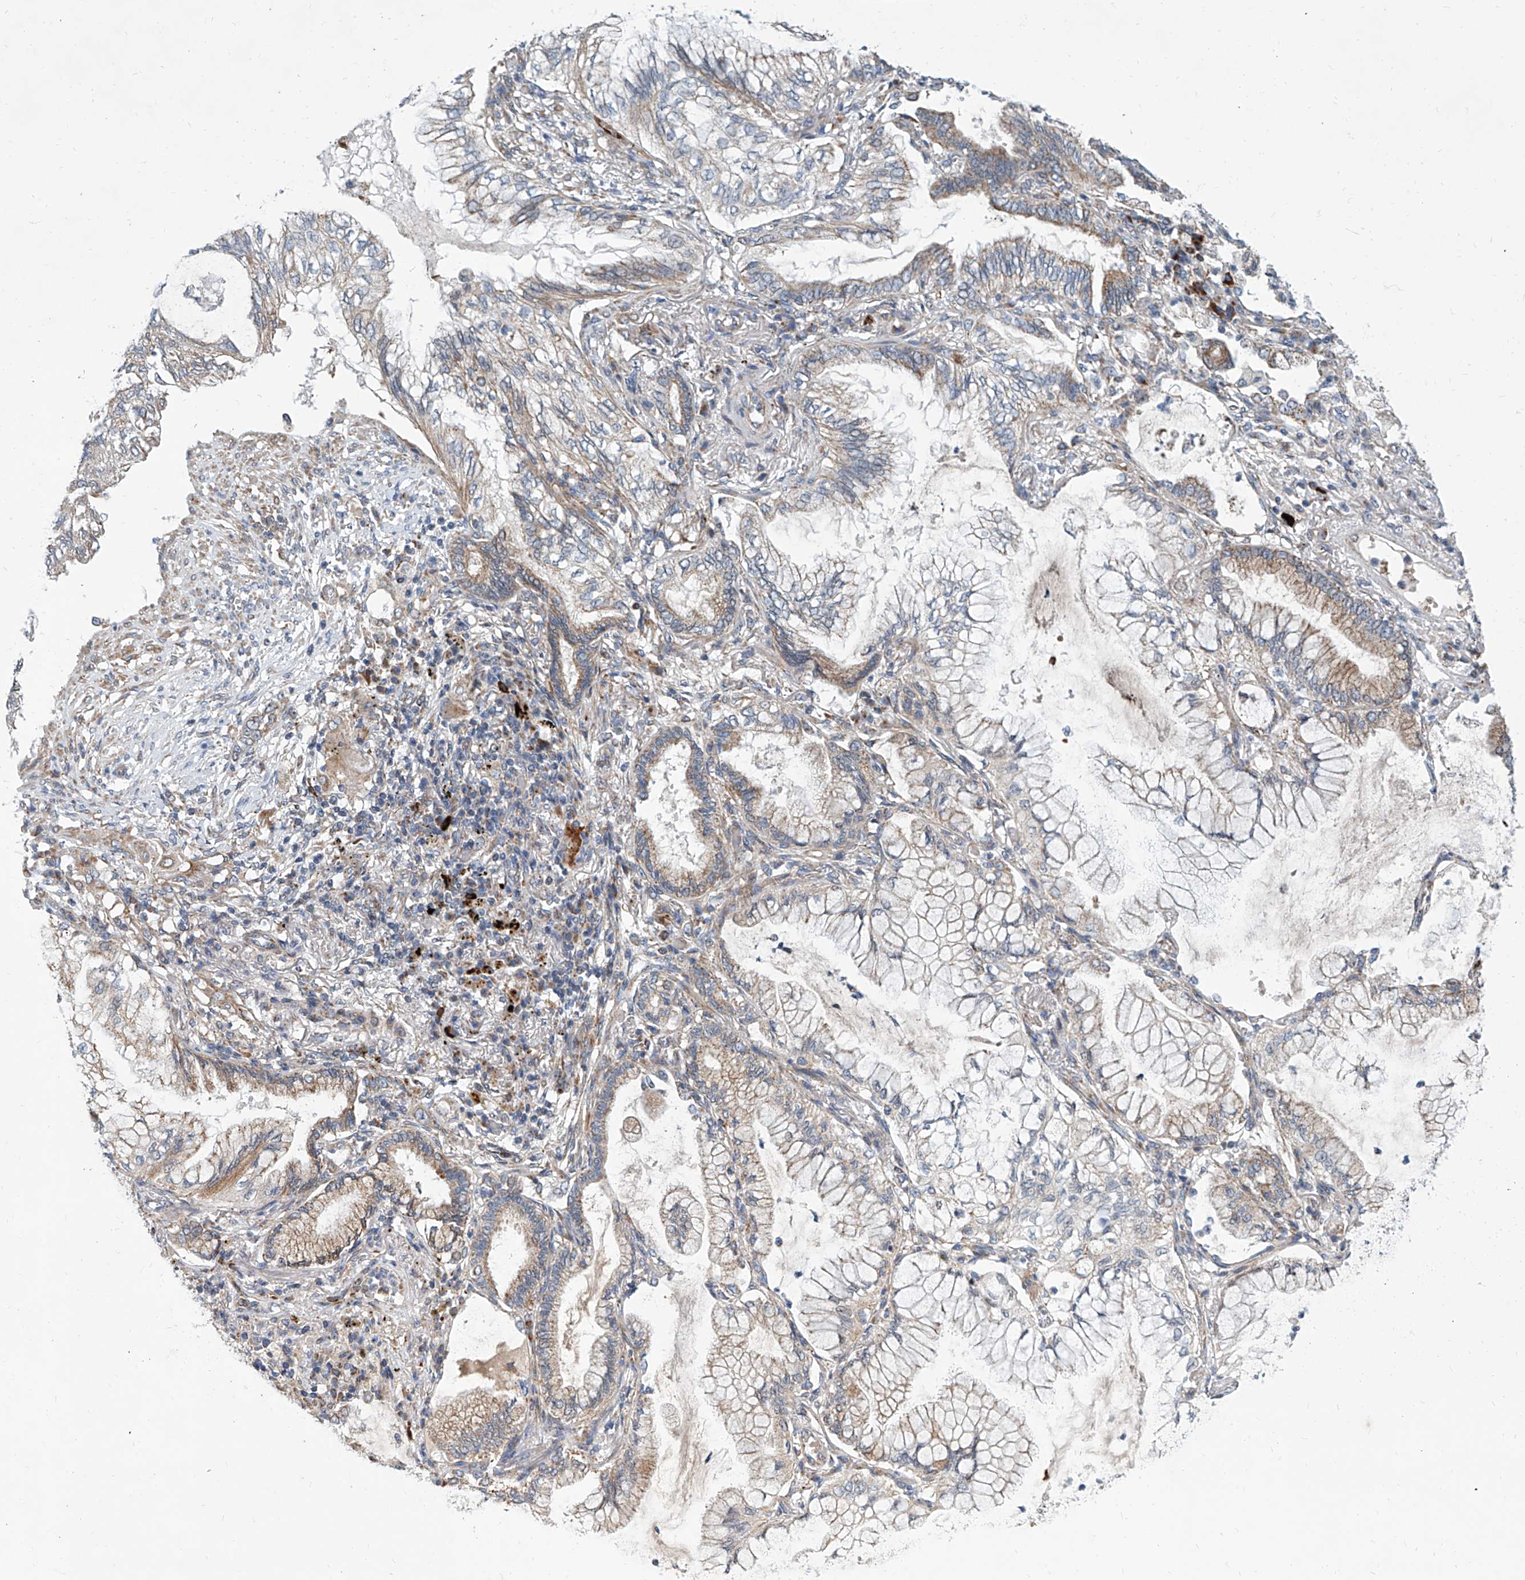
{"staining": {"intensity": "weak", "quantity": "25%-75%", "location": "cytoplasmic/membranous"}, "tissue": "lung cancer", "cell_type": "Tumor cells", "image_type": "cancer", "snomed": [{"axis": "morphology", "description": "Adenocarcinoma, NOS"}, {"axis": "topography", "description": "Lung"}], "caption": "Weak cytoplasmic/membranous staining for a protein is seen in about 25%-75% of tumor cells of adenocarcinoma (lung) using immunohistochemistry (IHC).", "gene": "USP48", "patient": {"sex": "female", "age": 70}}